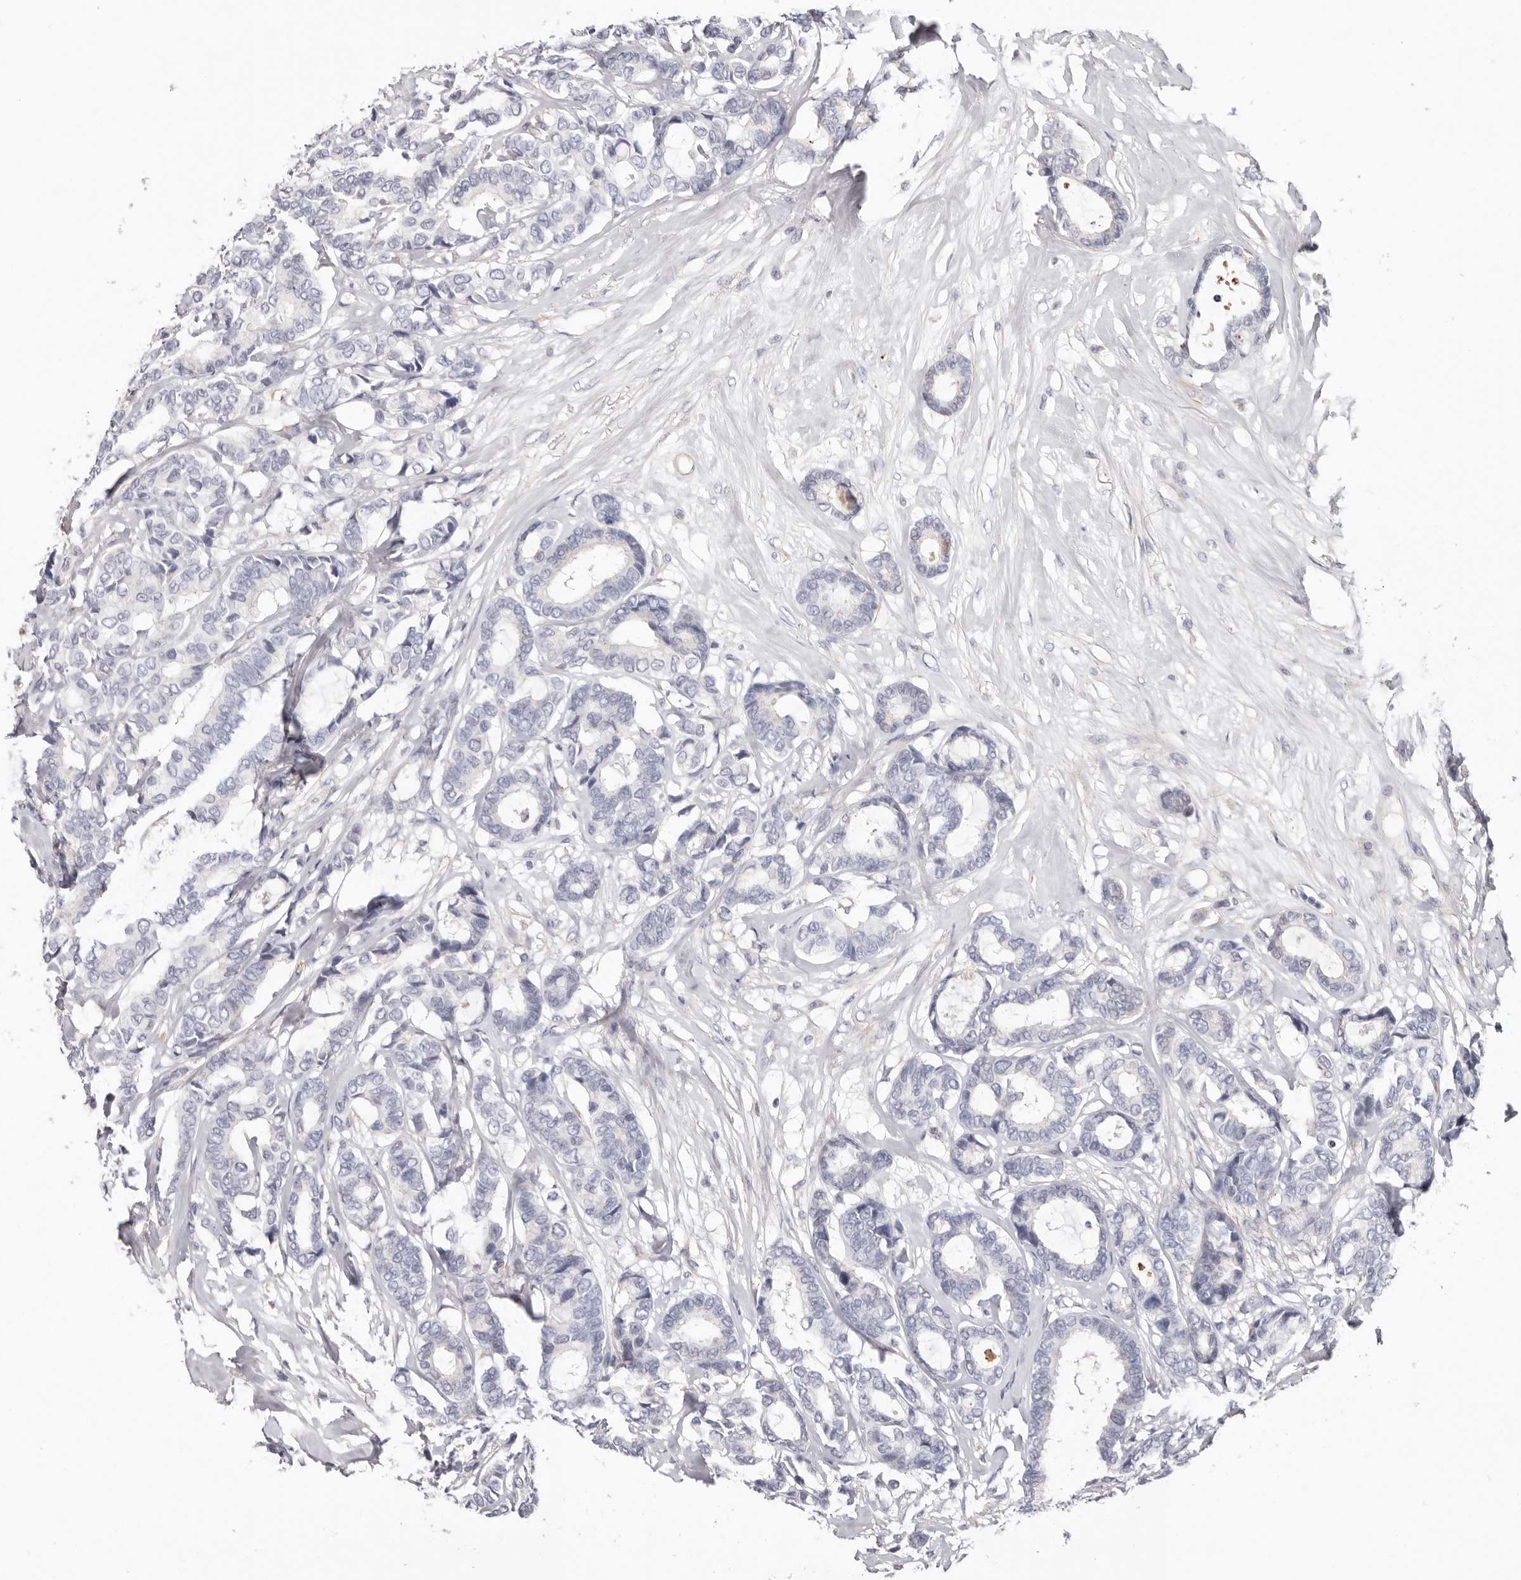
{"staining": {"intensity": "negative", "quantity": "none", "location": "none"}, "tissue": "breast cancer", "cell_type": "Tumor cells", "image_type": "cancer", "snomed": [{"axis": "morphology", "description": "Duct carcinoma"}, {"axis": "topography", "description": "Breast"}], "caption": "IHC image of breast invasive ductal carcinoma stained for a protein (brown), which shows no expression in tumor cells.", "gene": "PKDCC", "patient": {"sex": "female", "age": 87}}